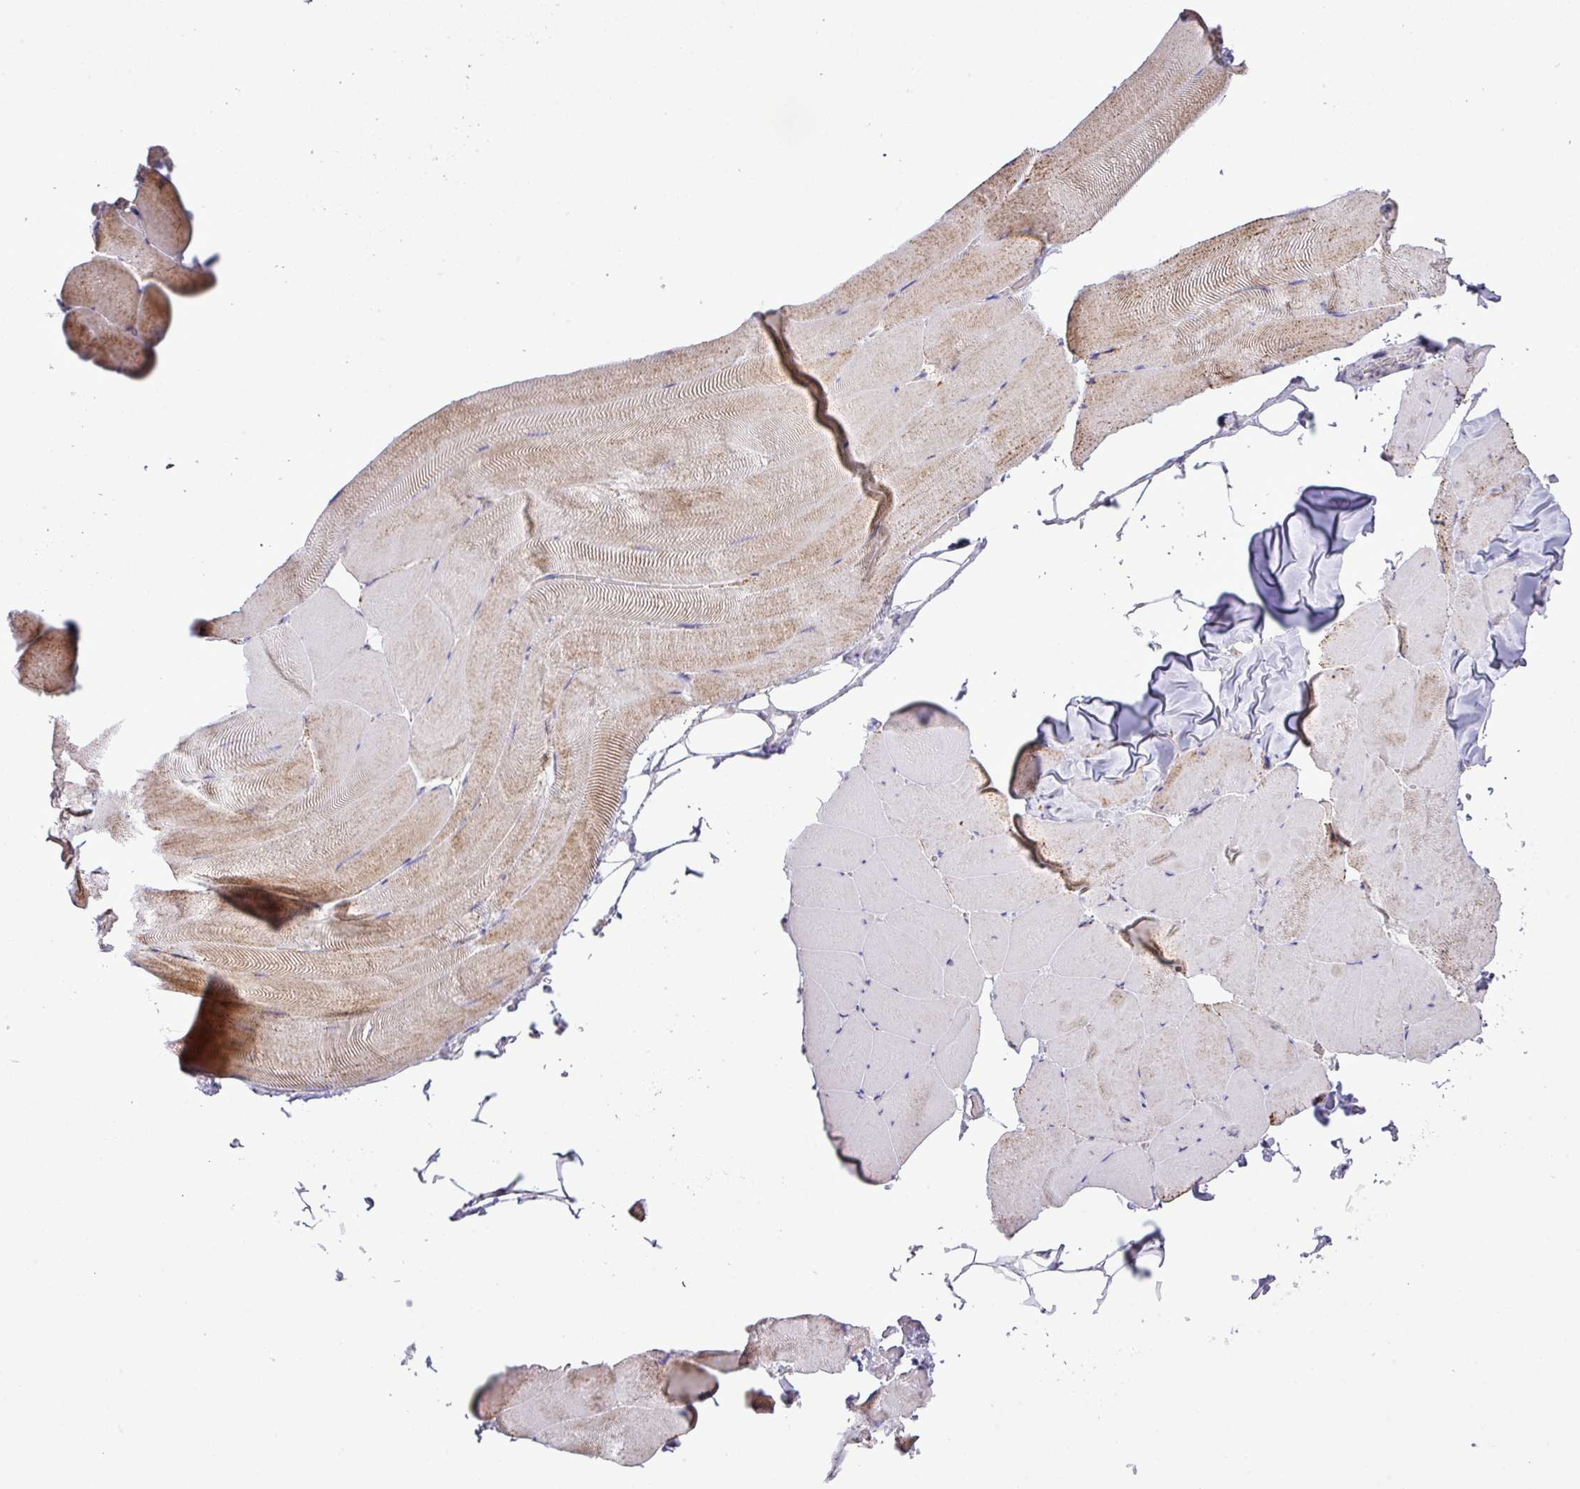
{"staining": {"intensity": "weak", "quantity": "25%-75%", "location": "cytoplasmic/membranous"}, "tissue": "skeletal muscle", "cell_type": "Myocytes", "image_type": "normal", "snomed": [{"axis": "morphology", "description": "Normal tissue, NOS"}, {"axis": "topography", "description": "Skeletal muscle"}], "caption": "Skeletal muscle stained for a protein (brown) exhibits weak cytoplasmic/membranous positive expression in about 25%-75% of myocytes.", "gene": "ZNF81", "patient": {"sex": "female", "age": 64}}